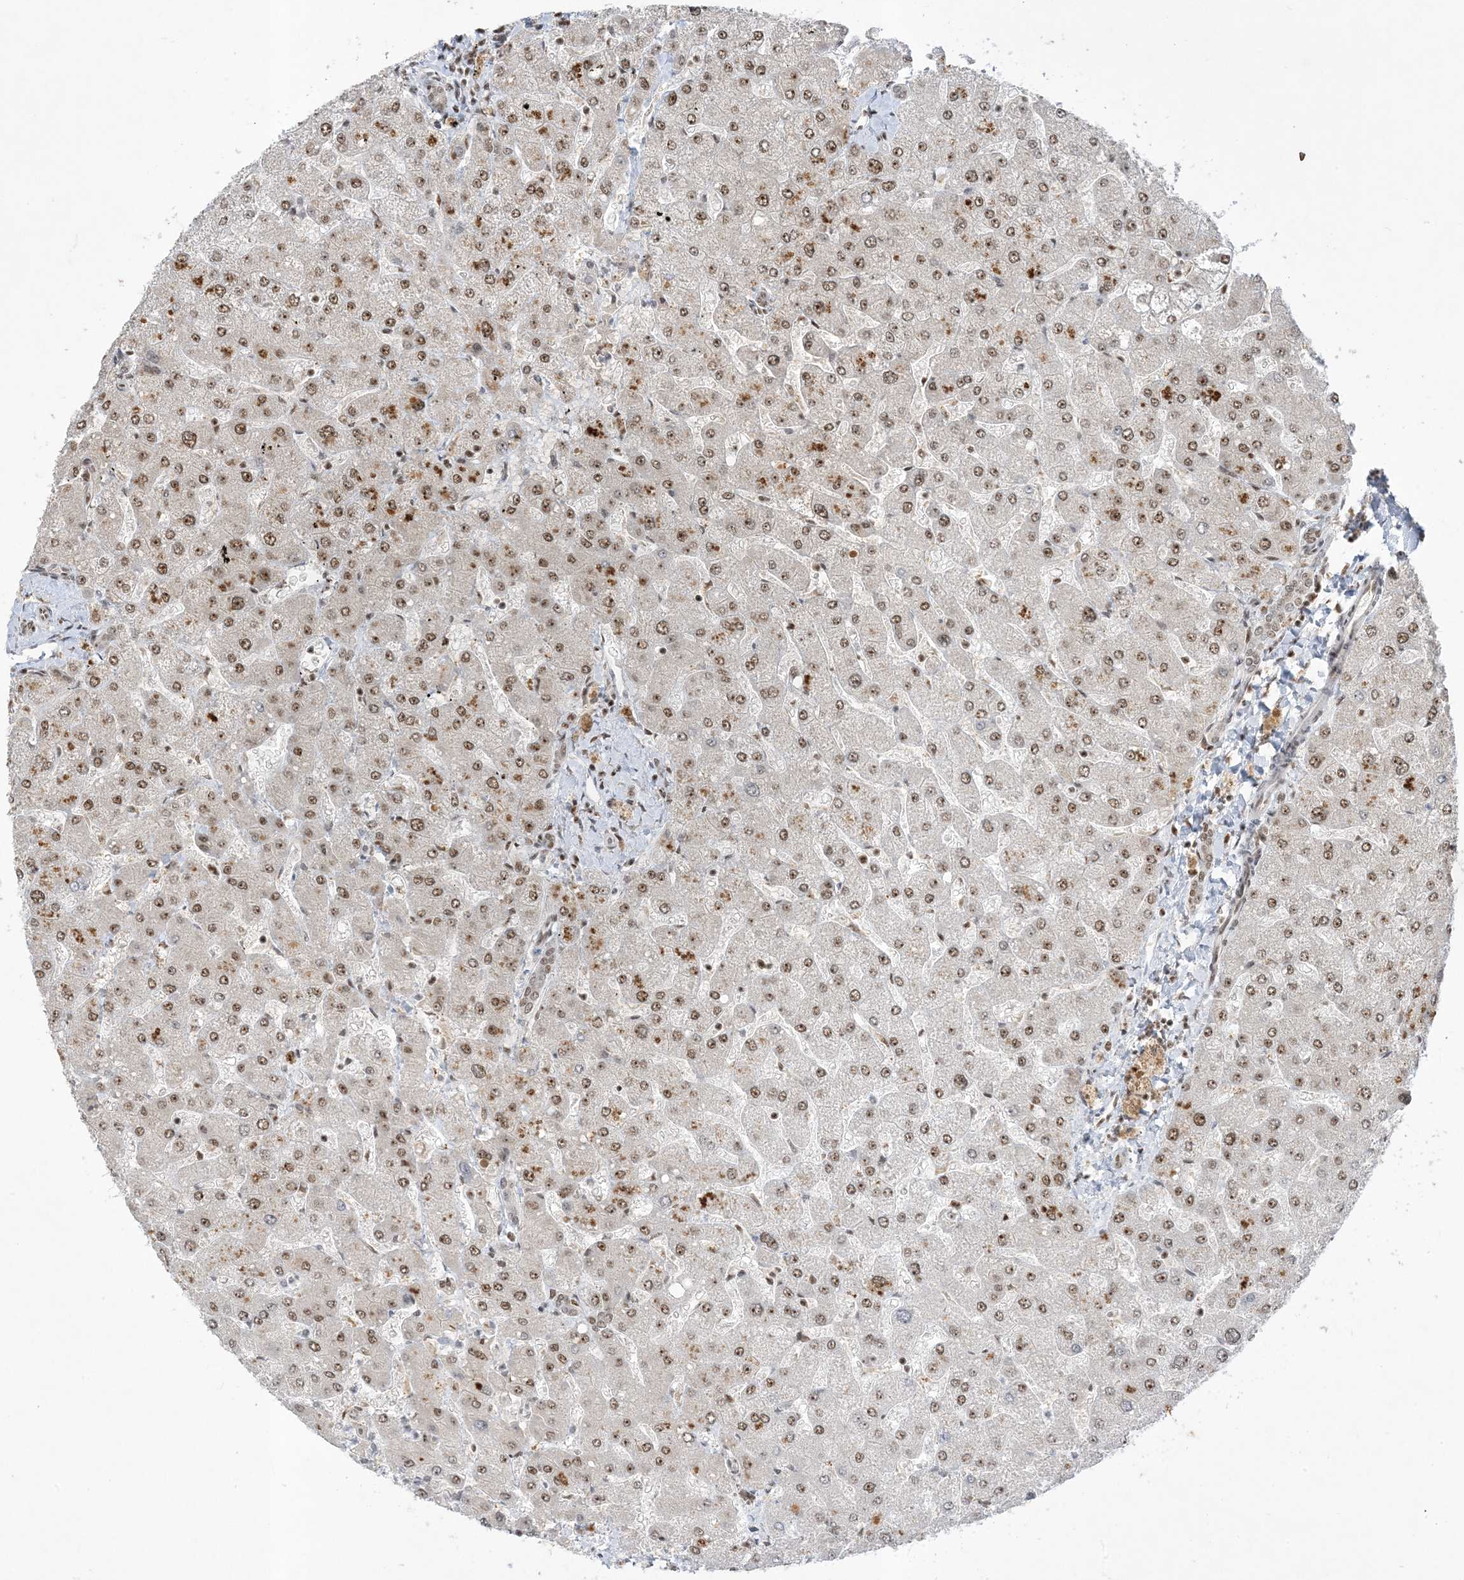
{"staining": {"intensity": "weak", "quantity": ">75%", "location": "nuclear"}, "tissue": "liver", "cell_type": "Cholangiocytes", "image_type": "normal", "snomed": [{"axis": "morphology", "description": "Normal tissue, NOS"}, {"axis": "topography", "description": "Liver"}], "caption": "Human liver stained with a brown dye displays weak nuclear positive expression in approximately >75% of cholangiocytes.", "gene": "PPIL2", "patient": {"sex": "male", "age": 55}}